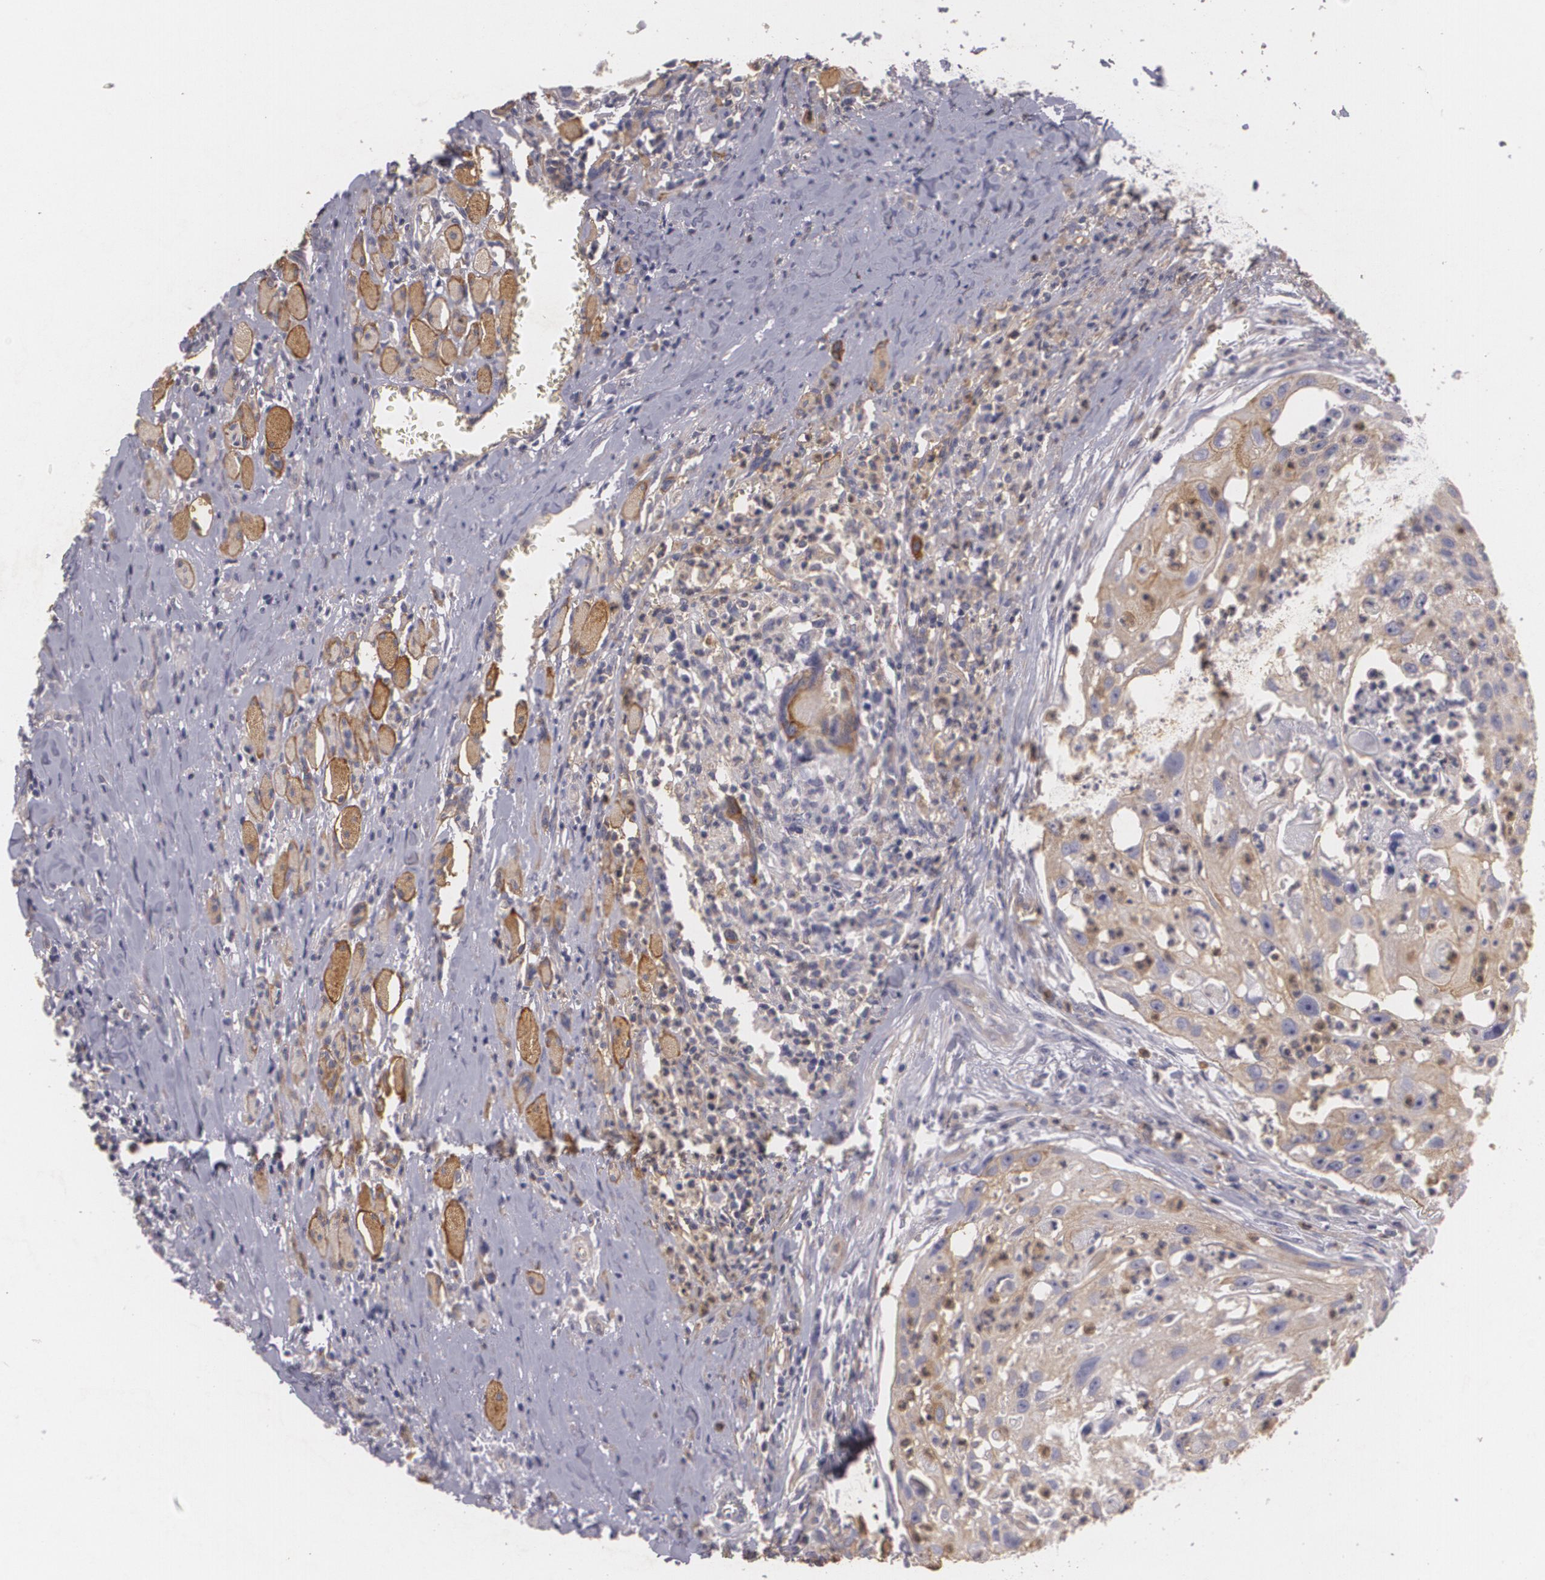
{"staining": {"intensity": "weak", "quantity": ">75%", "location": "cytoplasmic/membranous"}, "tissue": "head and neck cancer", "cell_type": "Tumor cells", "image_type": "cancer", "snomed": [{"axis": "morphology", "description": "Squamous cell carcinoma, NOS"}, {"axis": "topography", "description": "Head-Neck"}], "caption": "IHC photomicrograph of neoplastic tissue: squamous cell carcinoma (head and neck) stained using immunohistochemistry exhibits low levels of weak protein expression localized specifically in the cytoplasmic/membranous of tumor cells, appearing as a cytoplasmic/membranous brown color.", "gene": "KCNA4", "patient": {"sex": "male", "age": 64}}